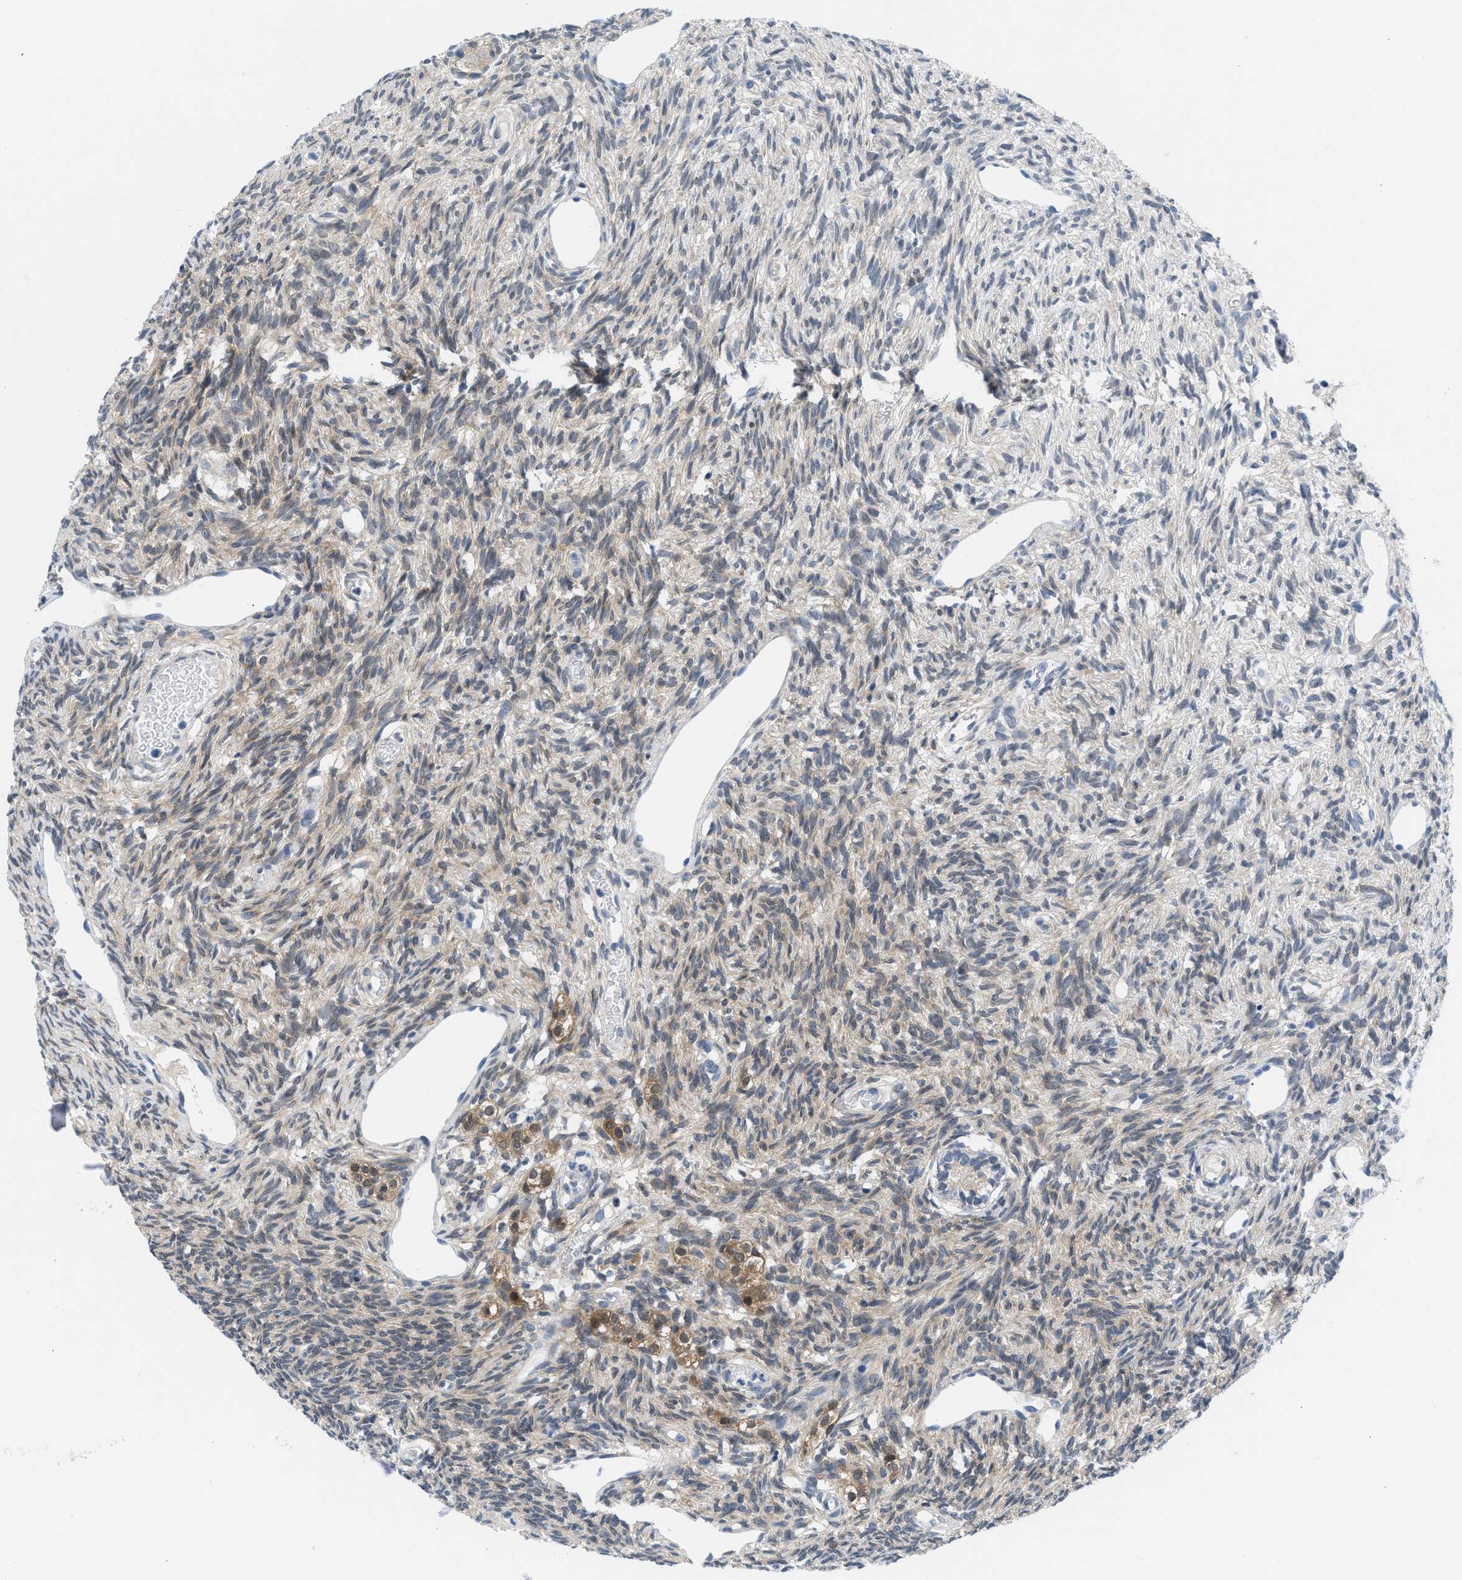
{"staining": {"intensity": "weak", "quantity": "25%-75%", "location": "cytoplasmic/membranous"}, "tissue": "ovary", "cell_type": "Follicle cells", "image_type": "normal", "snomed": [{"axis": "morphology", "description": "Normal tissue, NOS"}, {"axis": "topography", "description": "Ovary"}], "caption": "Immunohistochemistry (IHC) of benign human ovary displays low levels of weak cytoplasmic/membranous positivity in about 25%-75% of follicle cells. The protein is shown in brown color, while the nuclei are stained blue.", "gene": "CBR1", "patient": {"sex": "female", "age": 33}}